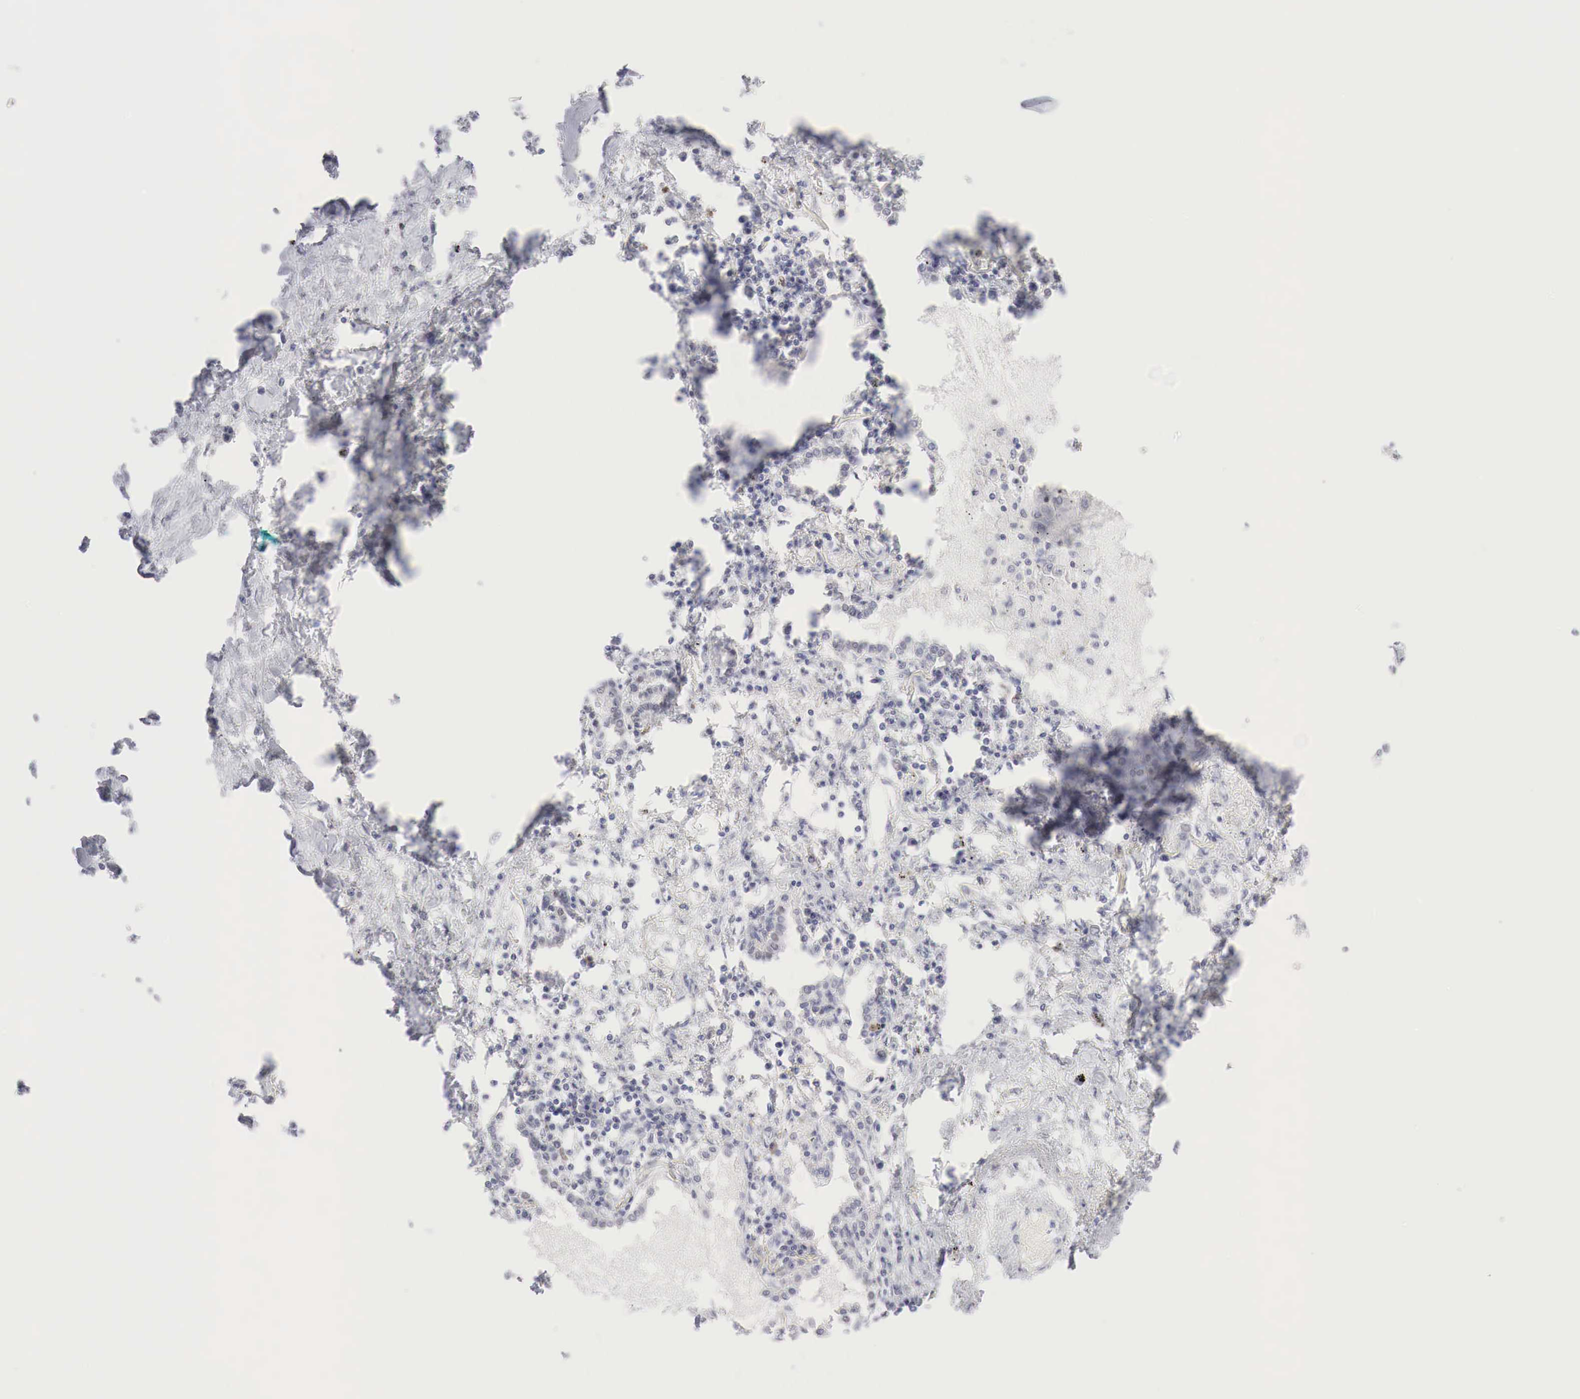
{"staining": {"intensity": "negative", "quantity": "none", "location": "none"}, "tissue": "lung cancer", "cell_type": "Tumor cells", "image_type": "cancer", "snomed": [{"axis": "morphology", "description": "Adenocarcinoma, NOS"}, {"axis": "topography", "description": "Lung"}], "caption": "Tumor cells are negative for brown protein staining in adenocarcinoma (lung).", "gene": "FOXP2", "patient": {"sex": "male", "age": 60}}